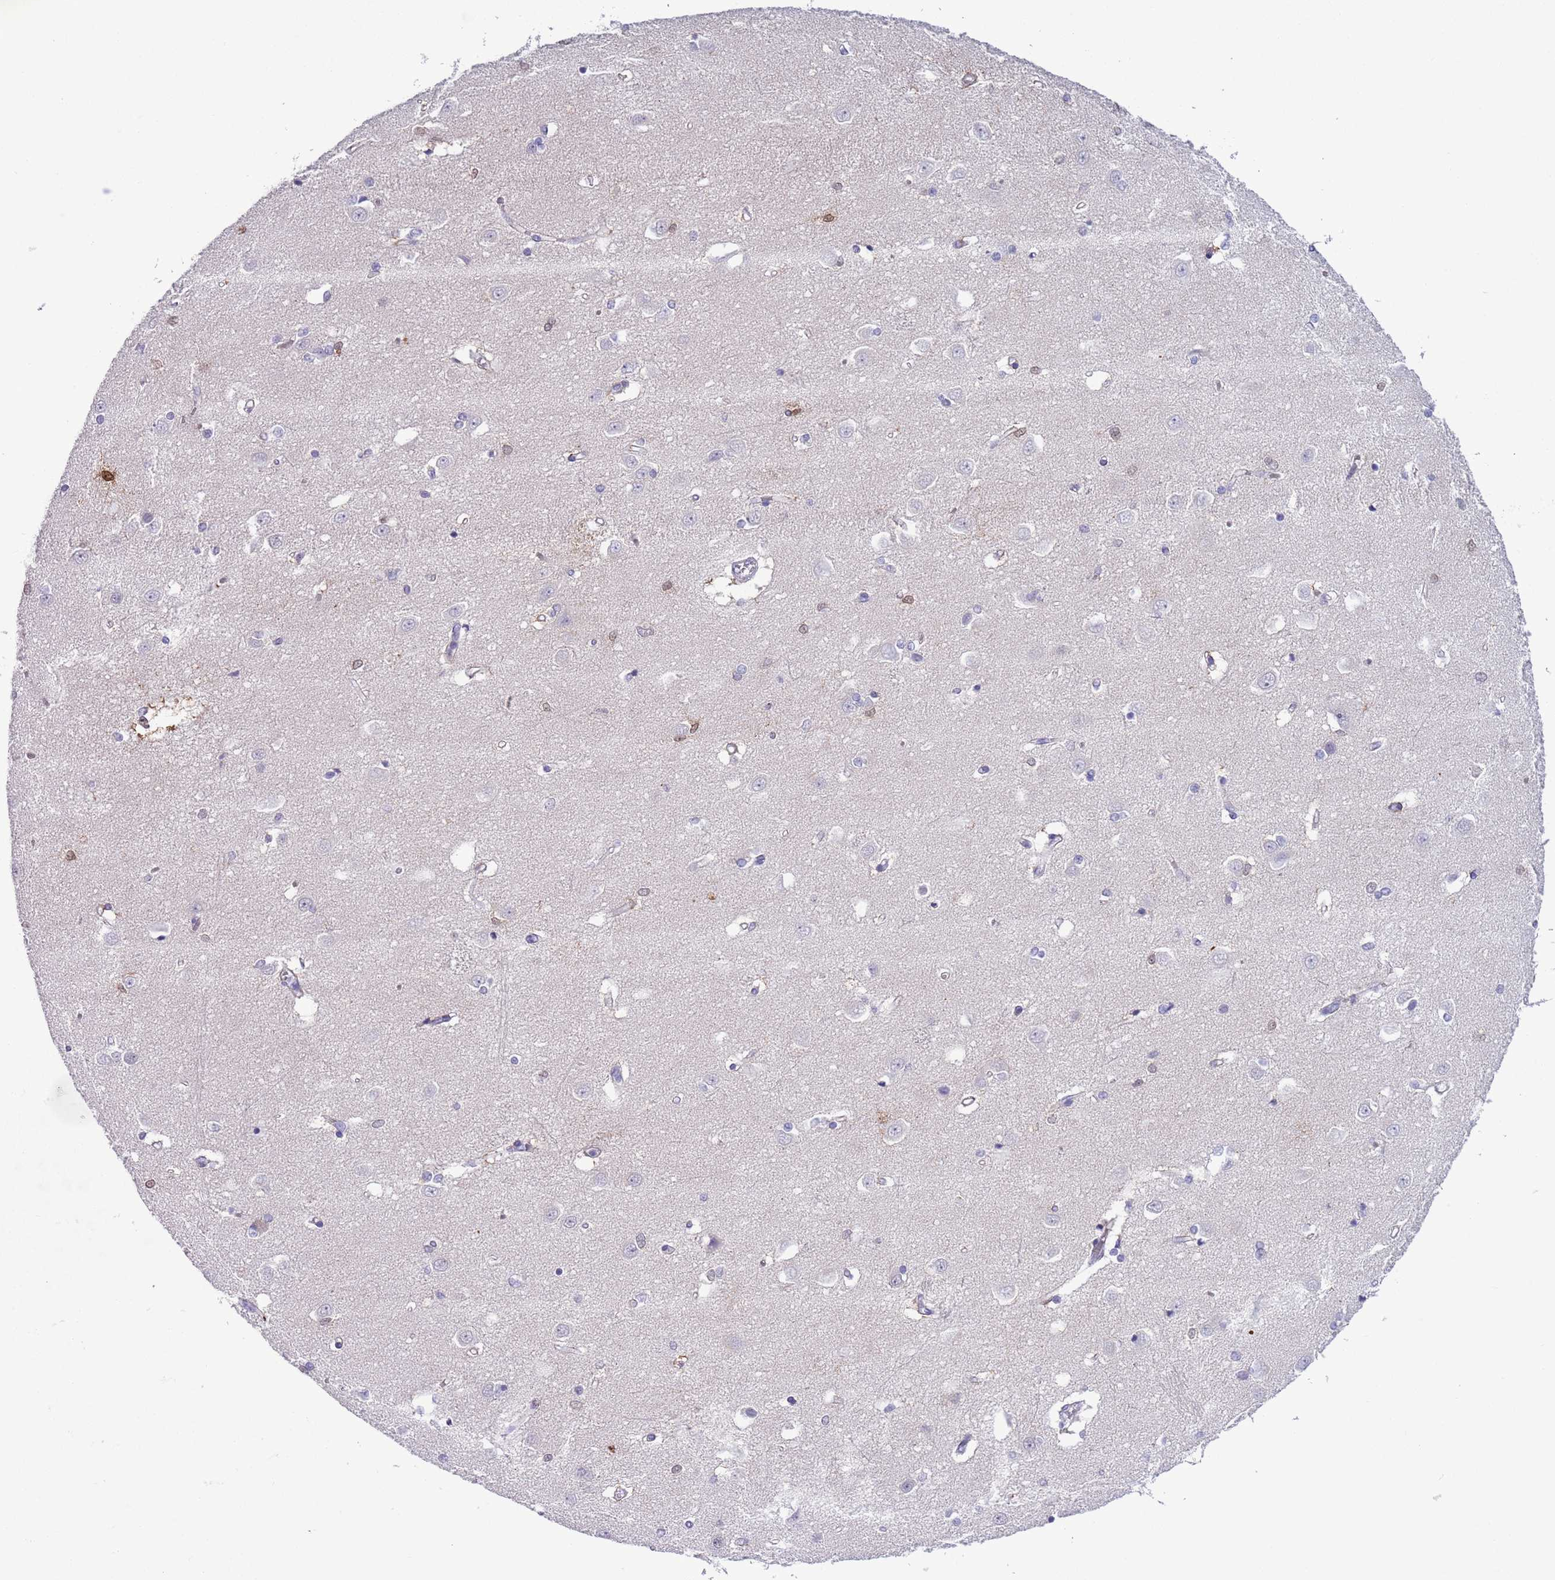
{"staining": {"intensity": "strong", "quantity": "<25%", "location": "cytoplasmic/membranous,nuclear"}, "tissue": "caudate", "cell_type": "Glial cells", "image_type": "normal", "snomed": [{"axis": "morphology", "description": "Normal tissue, NOS"}, {"axis": "topography", "description": "Lateral ventricle wall"}], "caption": "Brown immunohistochemical staining in unremarkable human caudate exhibits strong cytoplasmic/membranous,nuclear positivity in about <25% of glial cells. The staining was performed using DAB to visualize the protein expression in brown, while the nuclei were stained in blue with hematoxylin (Magnification: 20x).", "gene": "PFKFB2", "patient": {"sex": "male", "age": 37}}